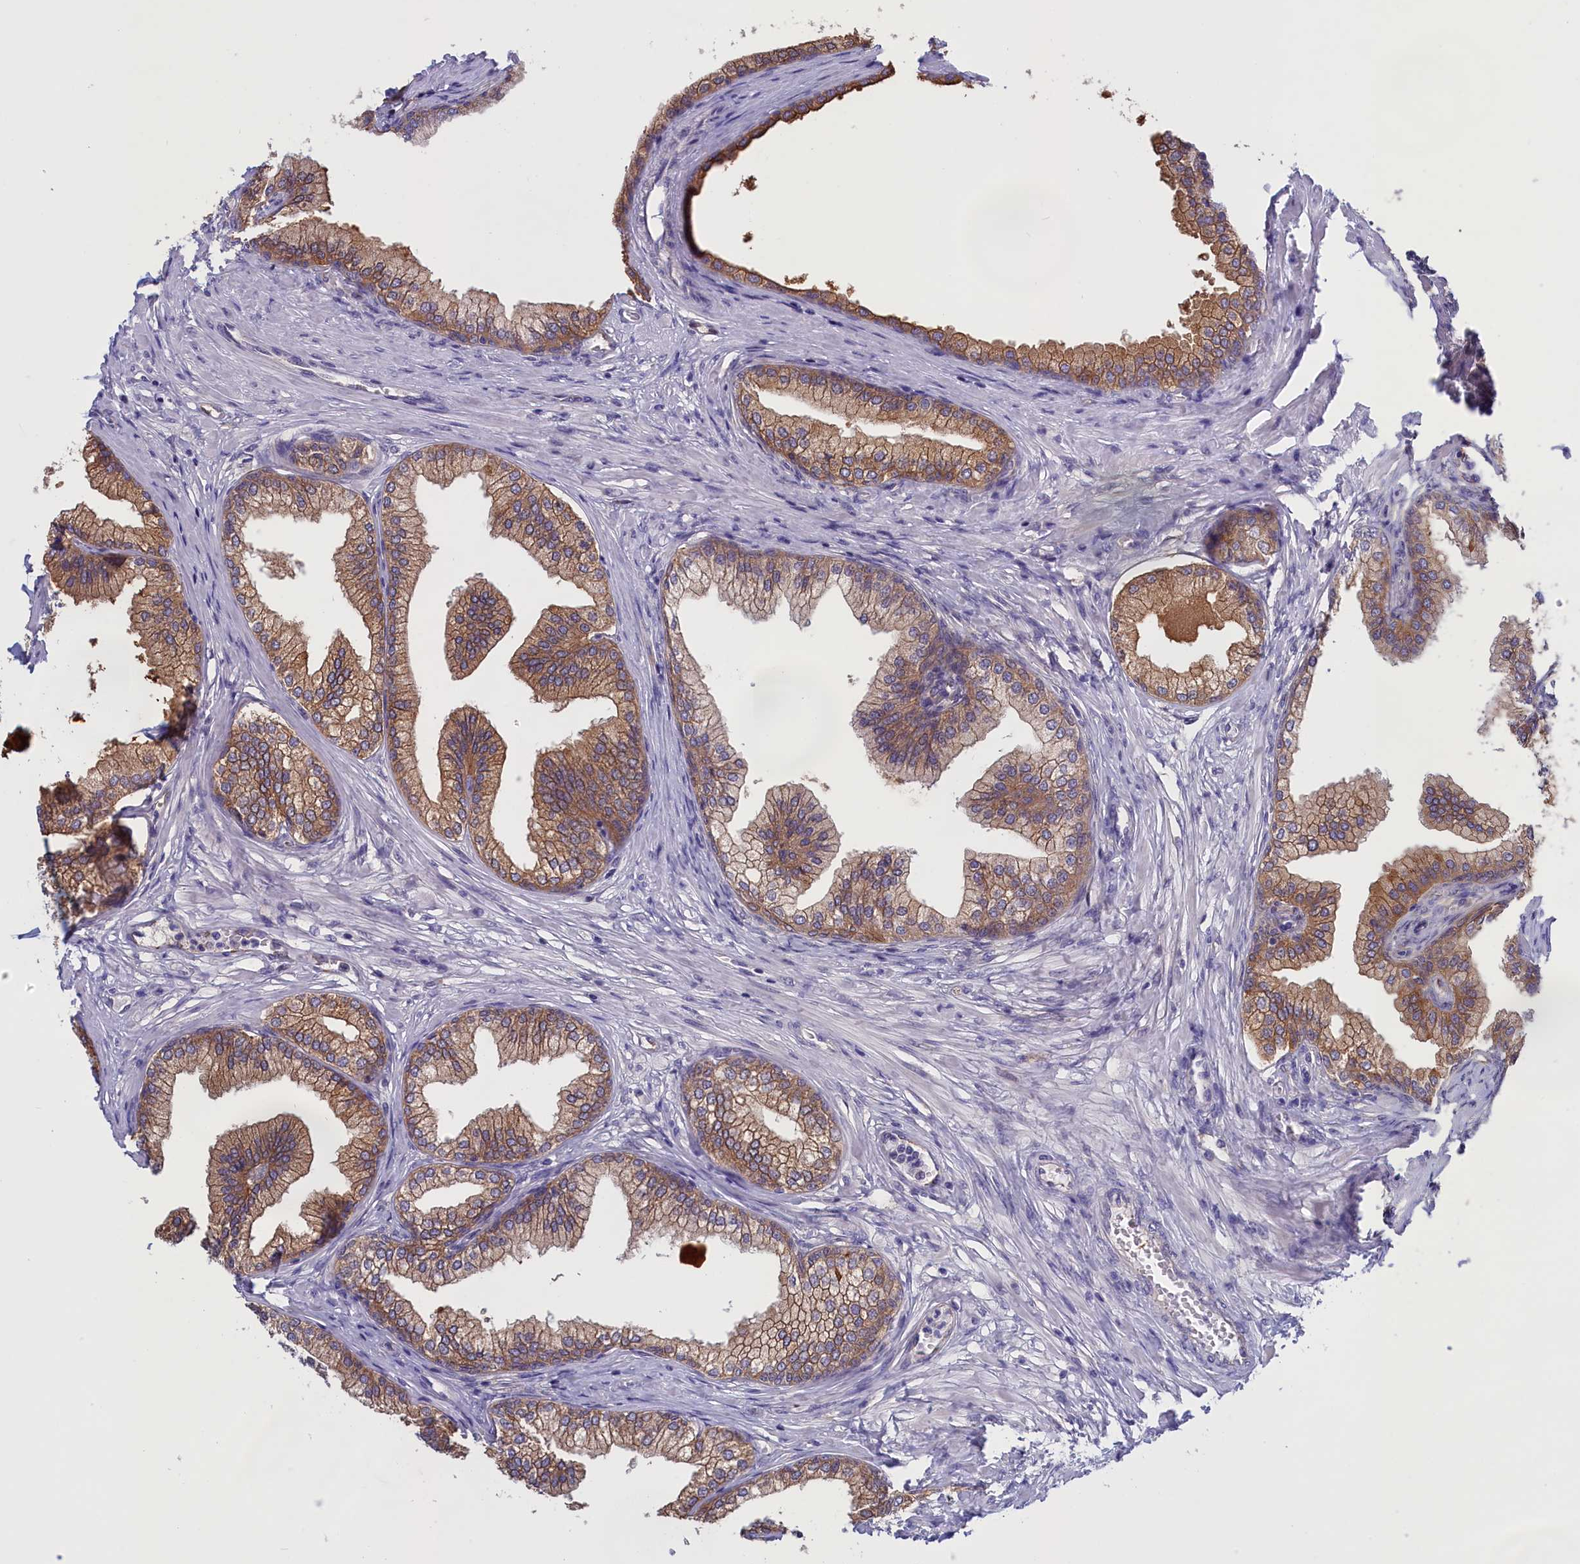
{"staining": {"intensity": "strong", "quantity": ">75%", "location": "cytoplasmic/membranous"}, "tissue": "prostate", "cell_type": "Glandular cells", "image_type": "normal", "snomed": [{"axis": "morphology", "description": "Normal tissue, NOS"}, {"axis": "morphology", "description": "Urothelial carcinoma, Low grade"}, {"axis": "topography", "description": "Urinary bladder"}, {"axis": "topography", "description": "Prostate"}], "caption": "Immunohistochemical staining of unremarkable prostate reveals strong cytoplasmic/membranous protein positivity in about >75% of glandular cells. (Stains: DAB (3,3'-diaminobenzidine) in brown, nuclei in blue, Microscopy: brightfield microscopy at high magnification).", "gene": "COL19A1", "patient": {"sex": "male", "age": 60}}